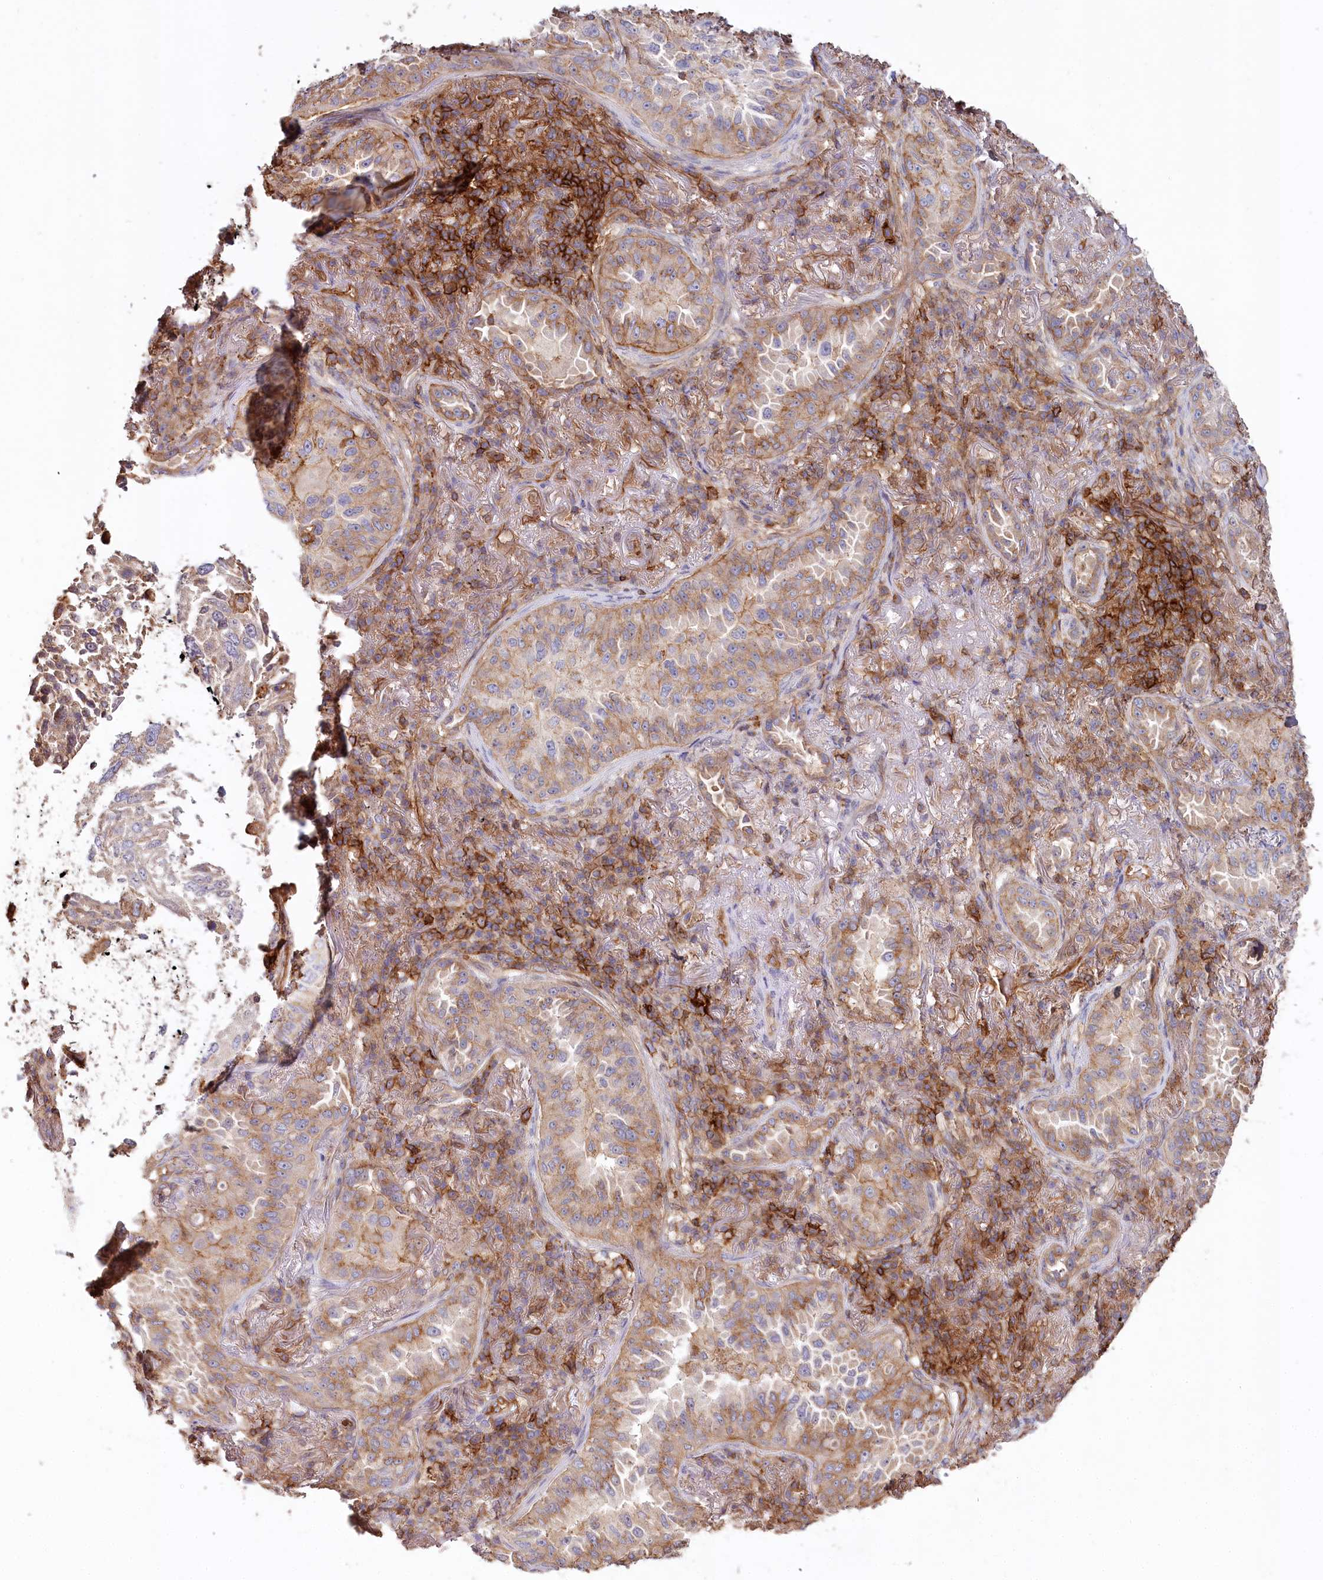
{"staining": {"intensity": "moderate", "quantity": ">75%", "location": "cytoplasmic/membranous"}, "tissue": "lung cancer", "cell_type": "Tumor cells", "image_type": "cancer", "snomed": [{"axis": "morphology", "description": "Adenocarcinoma, NOS"}, {"axis": "topography", "description": "Lung"}], "caption": "Protein expression by immunohistochemistry displays moderate cytoplasmic/membranous expression in about >75% of tumor cells in adenocarcinoma (lung).", "gene": "RBP5", "patient": {"sex": "female", "age": 69}}